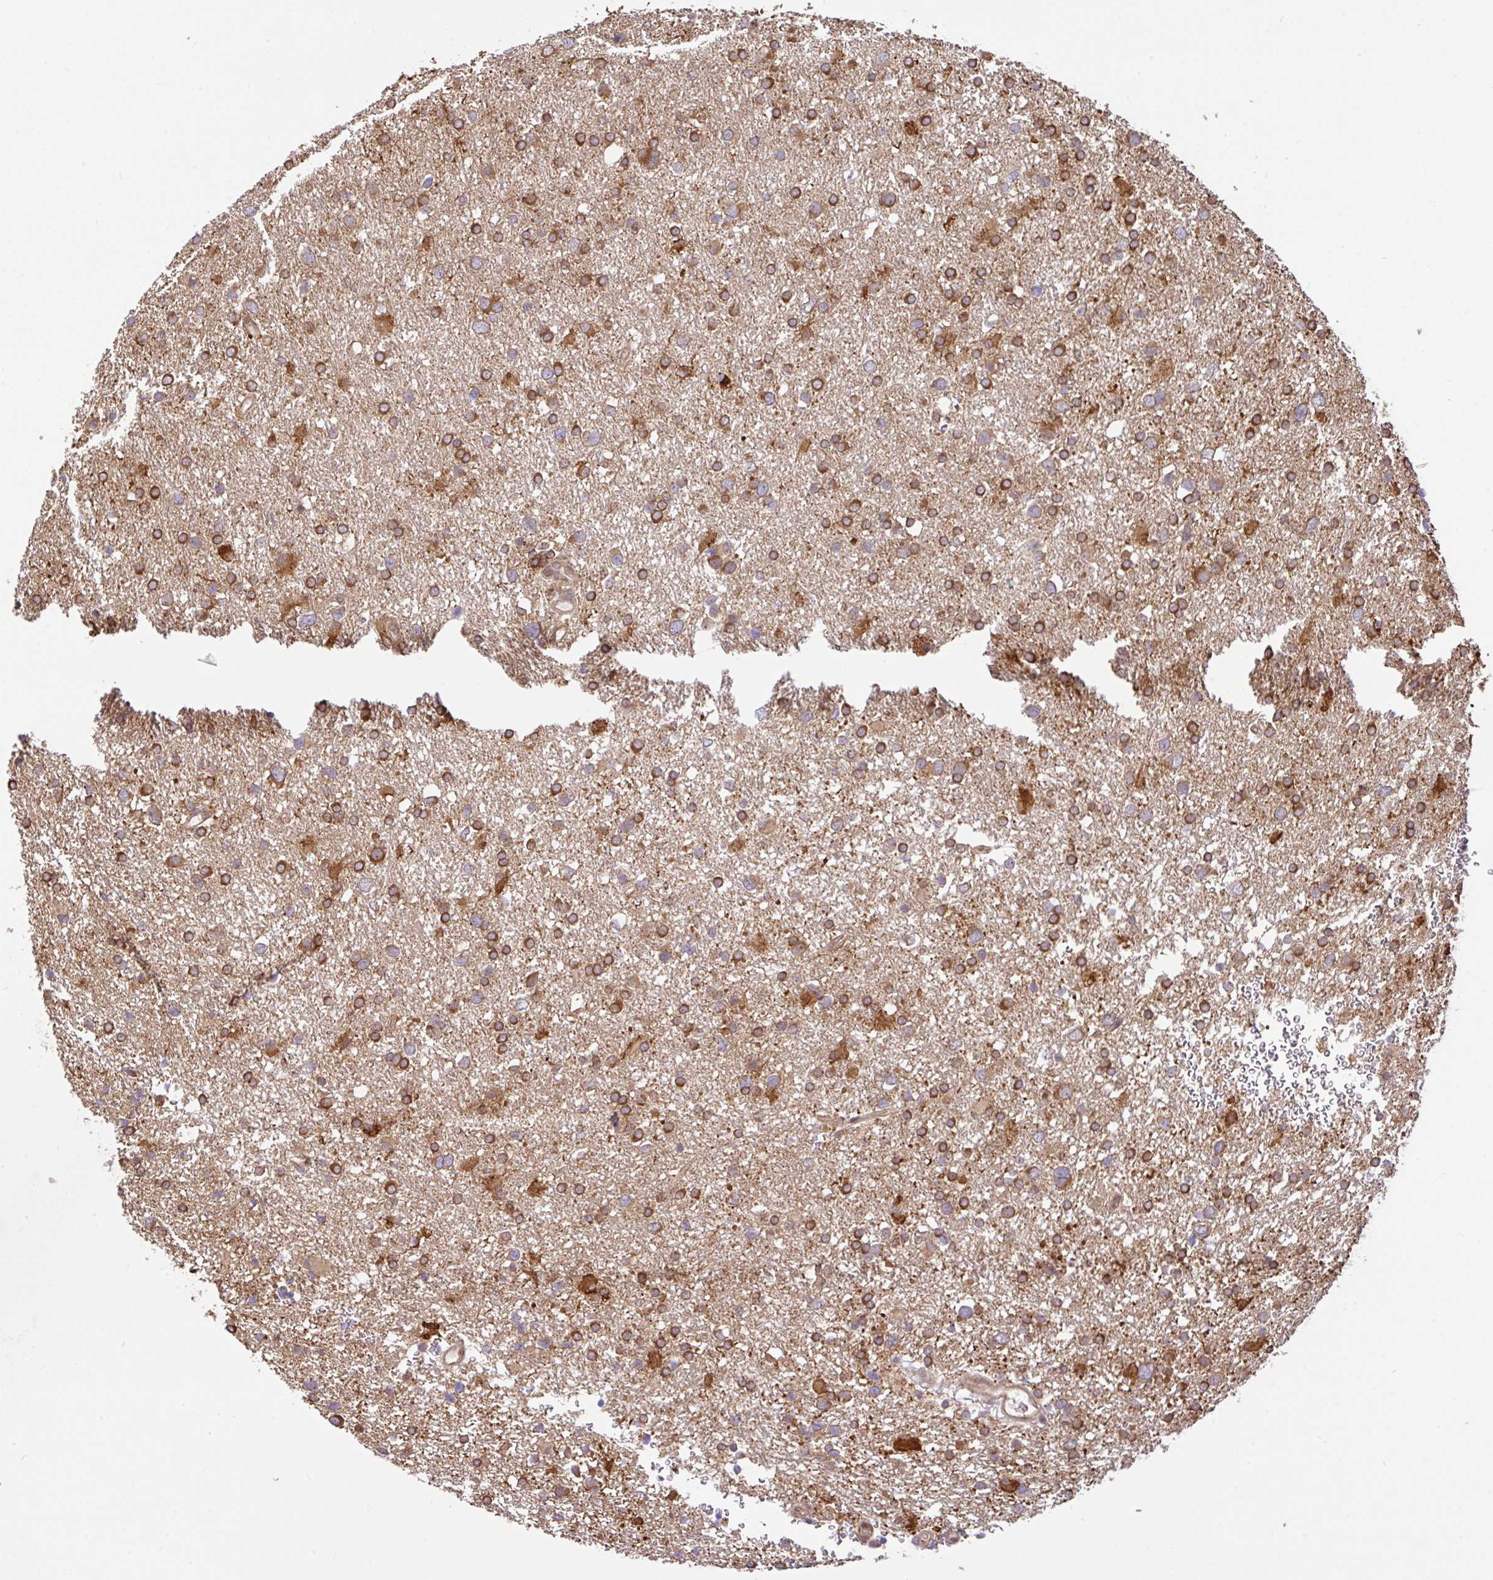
{"staining": {"intensity": "strong", "quantity": "25%-75%", "location": "cytoplasmic/membranous"}, "tissue": "glioma", "cell_type": "Tumor cells", "image_type": "cancer", "snomed": [{"axis": "morphology", "description": "Glioma, malignant, Low grade"}, {"axis": "topography", "description": "Brain"}], "caption": "High-power microscopy captured an immunohistochemistry photomicrograph of low-grade glioma (malignant), revealing strong cytoplasmic/membranous expression in approximately 25%-75% of tumor cells.", "gene": "UBE4A", "patient": {"sex": "female", "age": 32}}